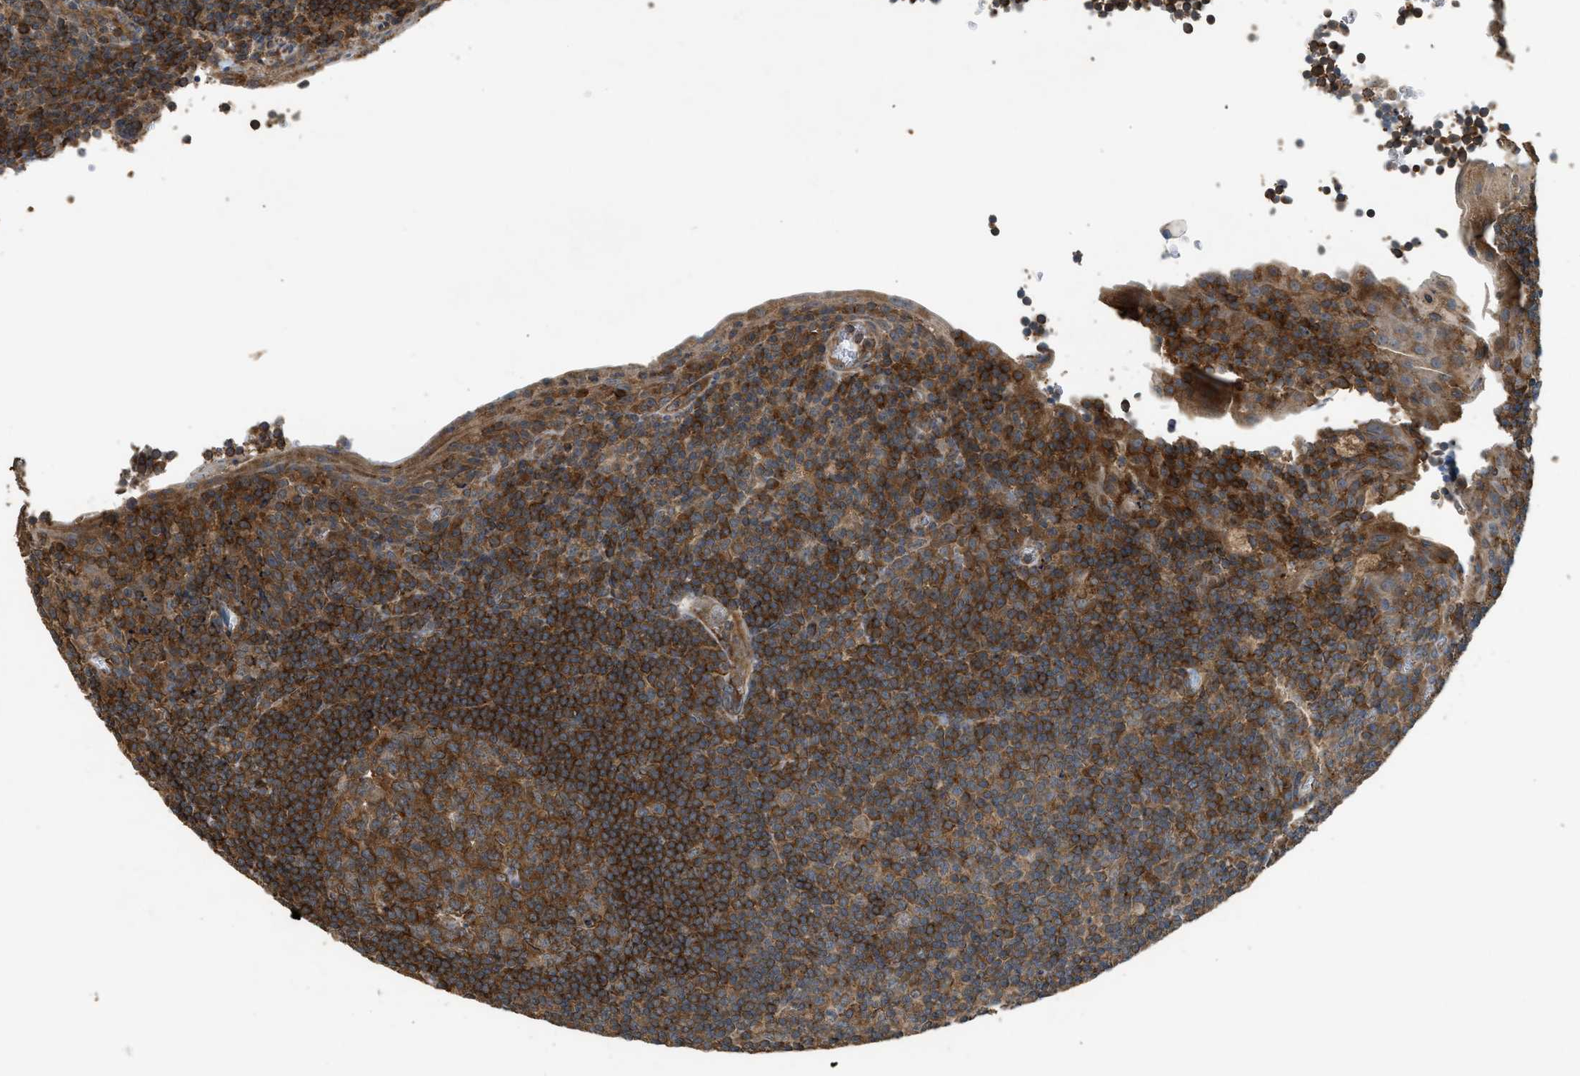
{"staining": {"intensity": "strong", "quantity": ">75%", "location": "cytoplasmic/membranous"}, "tissue": "tonsil", "cell_type": "Germinal center cells", "image_type": "normal", "snomed": [{"axis": "morphology", "description": "Normal tissue, NOS"}, {"axis": "topography", "description": "Tonsil"}], "caption": "This is a histology image of immunohistochemistry (IHC) staining of benign tonsil, which shows strong positivity in the cytoplasmic/membranous of germinal center cells.", "gene": "HIP1R", "patient": {"sex": "male", "age": 37}}